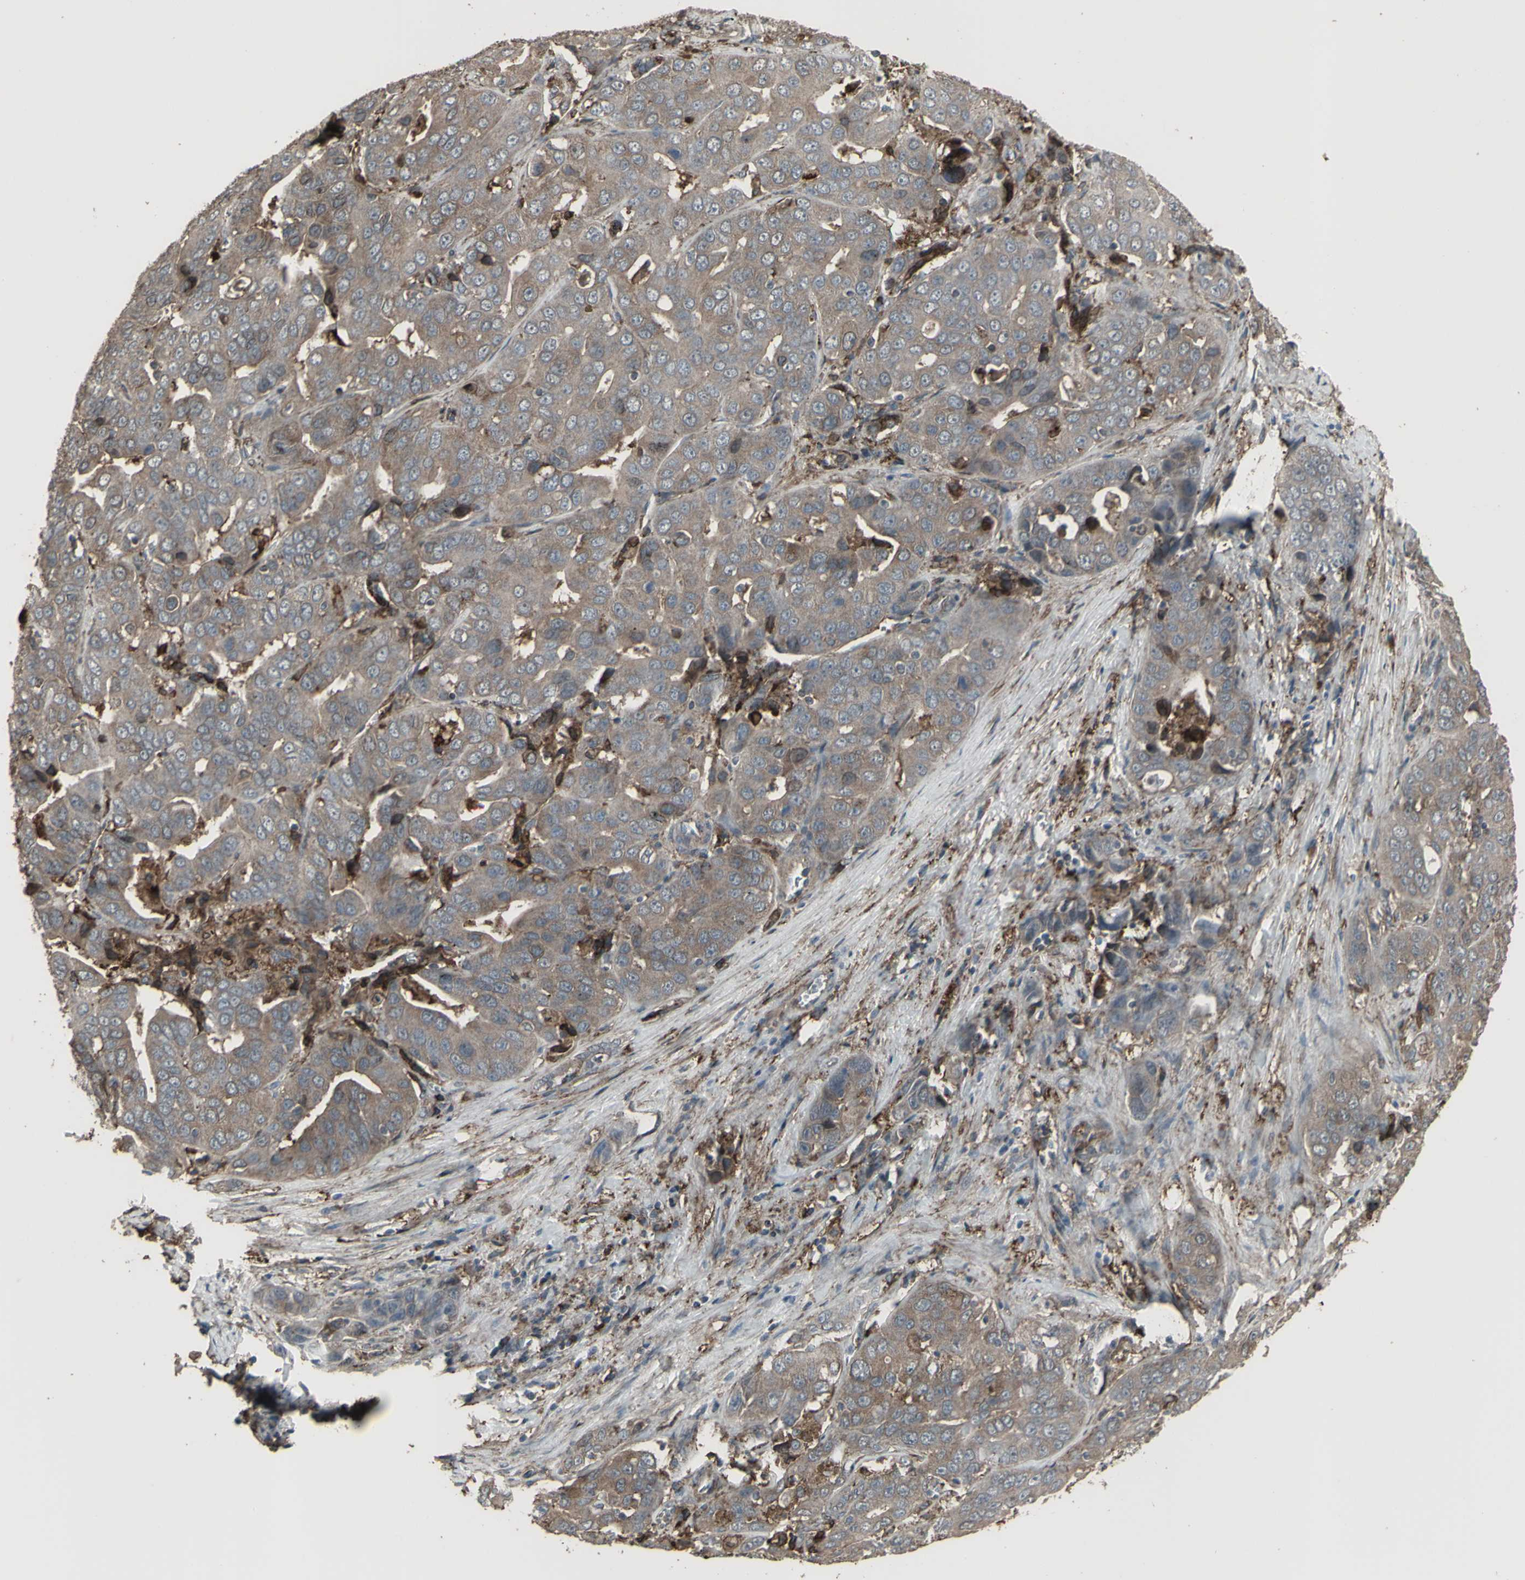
{"staining": {"intensity": "weak", "quantity": ">75%", "location": "cytoplasmic/membranous"}, "tissue": "liver cancer", "cell_type": "Tumor cells", "image_type": "cancer", "snomed": [{"axis": "morphology", "description": "Cholangiocarcinoma"}, {"axis": "topography", "description": "Liver"}], "caption": "High-power microscopy captured an IHC histopathology image of liver cancer (cholangiocarcinoma), revealing weak cytoplasmic/membranous positivity in about >75% of tumor cells.", "gene": "SMO", "patient": {"sex": "female", "age": 52}}